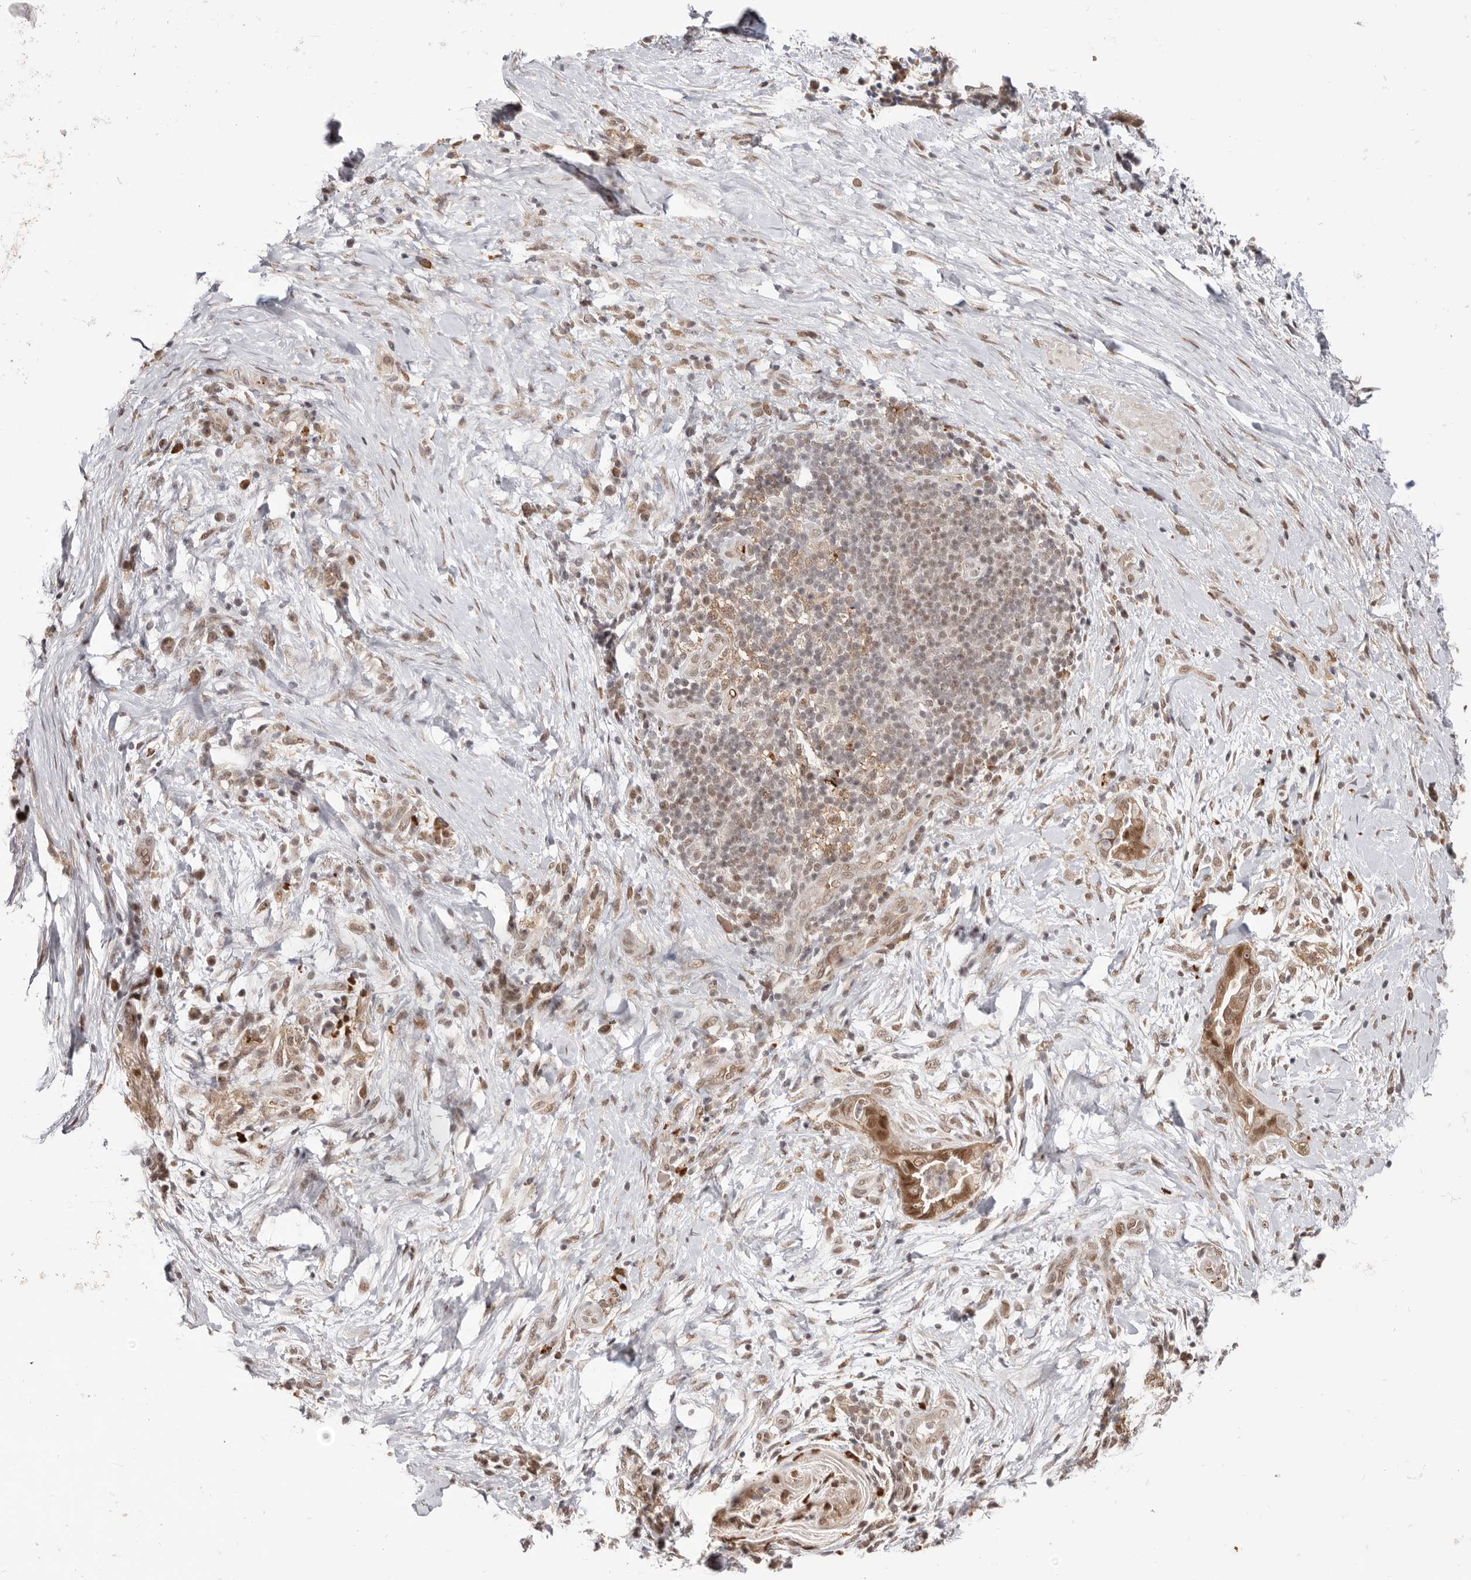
{"staining": {"intensity": "moderate", "quantity": ">75%", "location": "cytoplasmic/membranous,nuclear"}, "tissue": "pancreatic cancer", "cell_type": "Tumor cells", "image_type": "cancer", "snomed": [{"axis": "morphology", "description": "Adenocarcinoma, NOS"}, {"axis": "topography", "description": "Pancreas"}], "caption": "High-magnification brightfield microscopy of pancreatic cancer (adenocarcinoma) stained with DAB (brown) and counterstained with hematoxylin (blue). tumor cells exhibit moderate cytoplasmic/membranous and nuclear expression is present in approximately>75% of cells.", "gene": "NCOA3", "patient": {"sex": "male", "age": 75}}